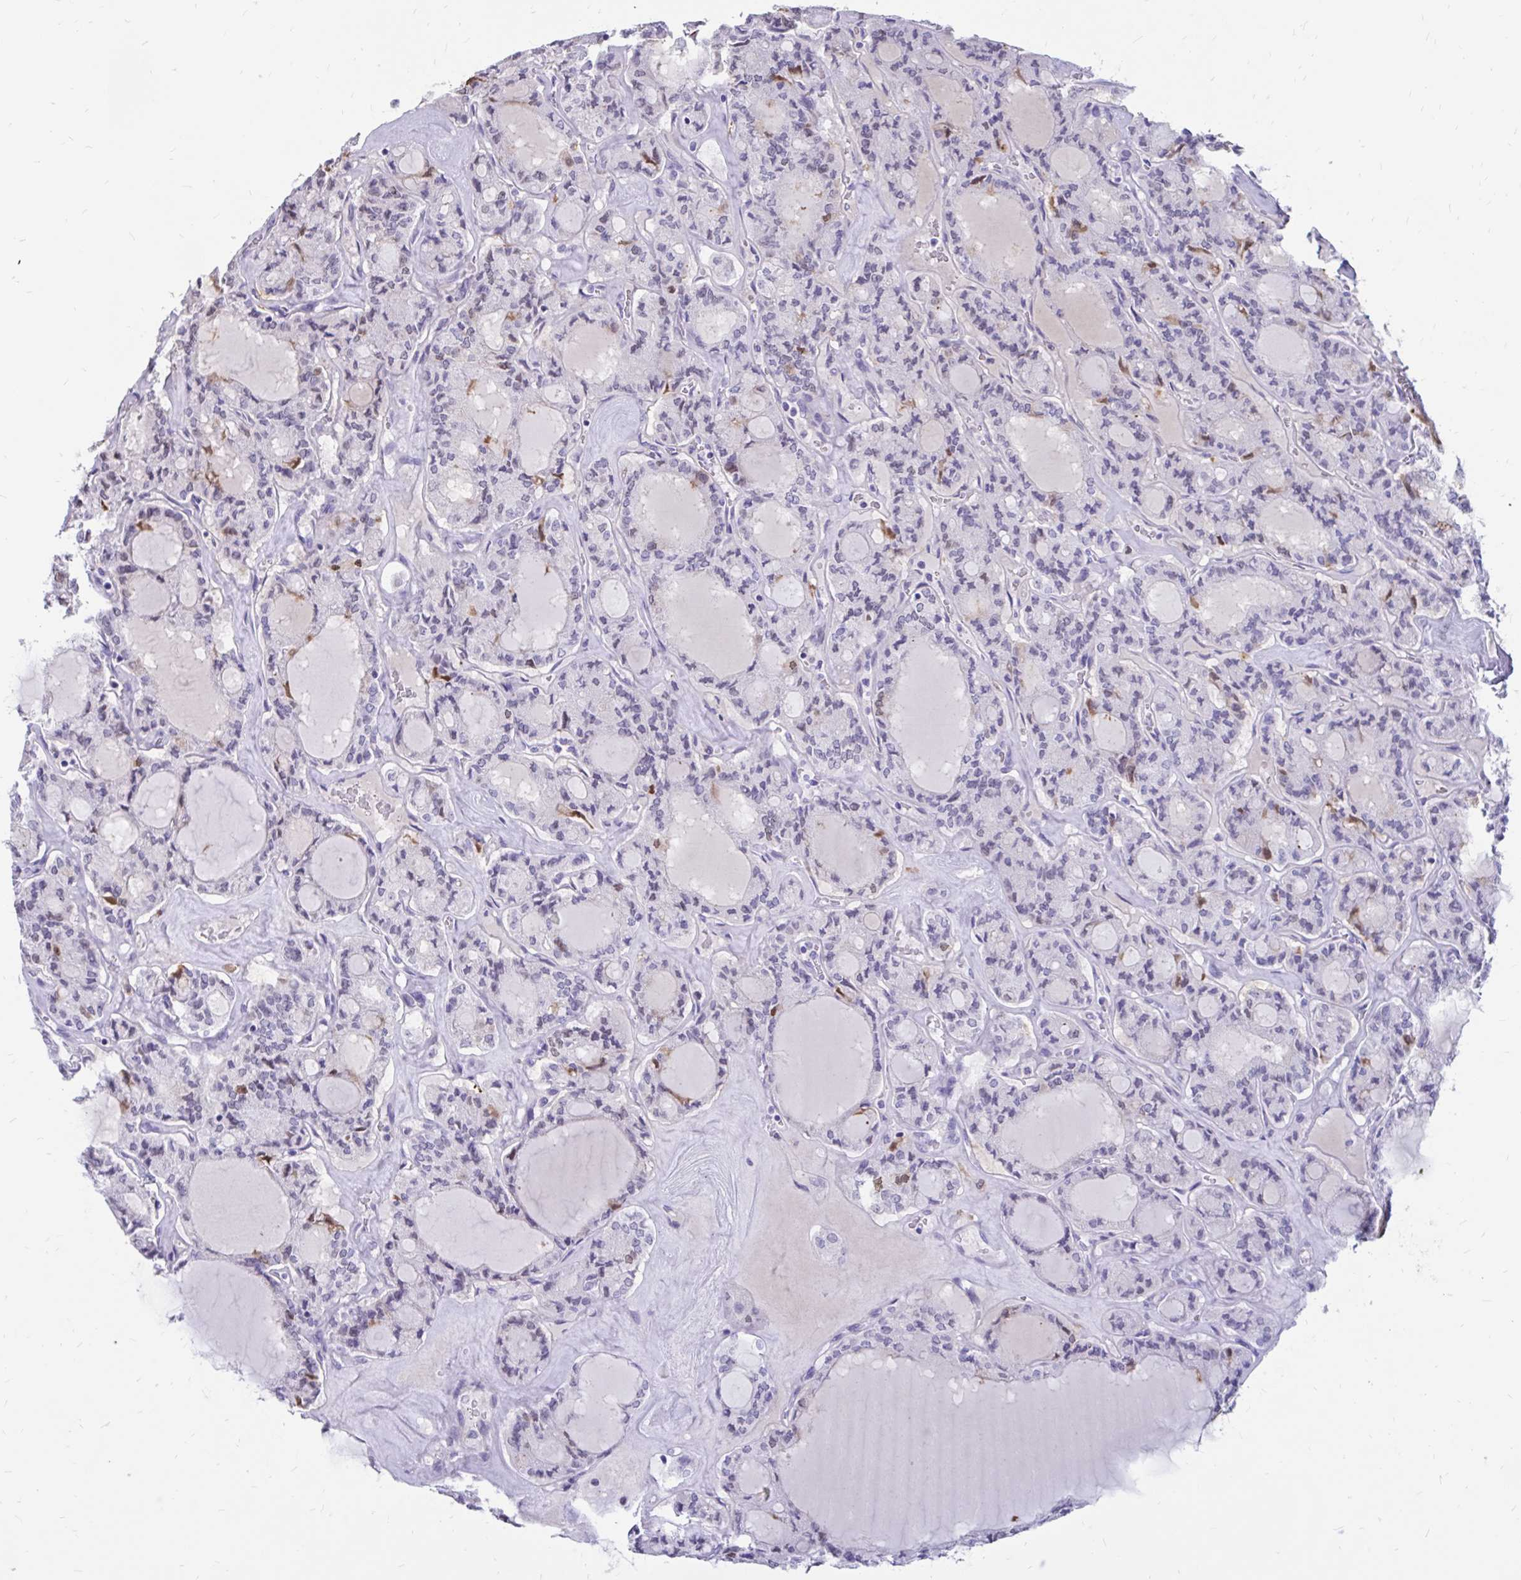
{"staining": {"intensity": "weak", "quantity": "<25%", "location": "cytoplasmic/membranous,nuclear"}, "tissue": "thyroid cancer", "cell_type": "Tumor cells", "image_type": "cancer", "snomed": [{"axis": "morphology", "description": "Papillary adenocarcinoma, NOS"}, {"axis": "topography", "description": "Thyroid gland"}], "caption": "Immunohistochemical staining of thyroid cancer (papillary adenocarcinoma) displays no significant staining in tumor cells.", "gene": "IGSF5", "patient": {"sex": "male", "age": 87}}